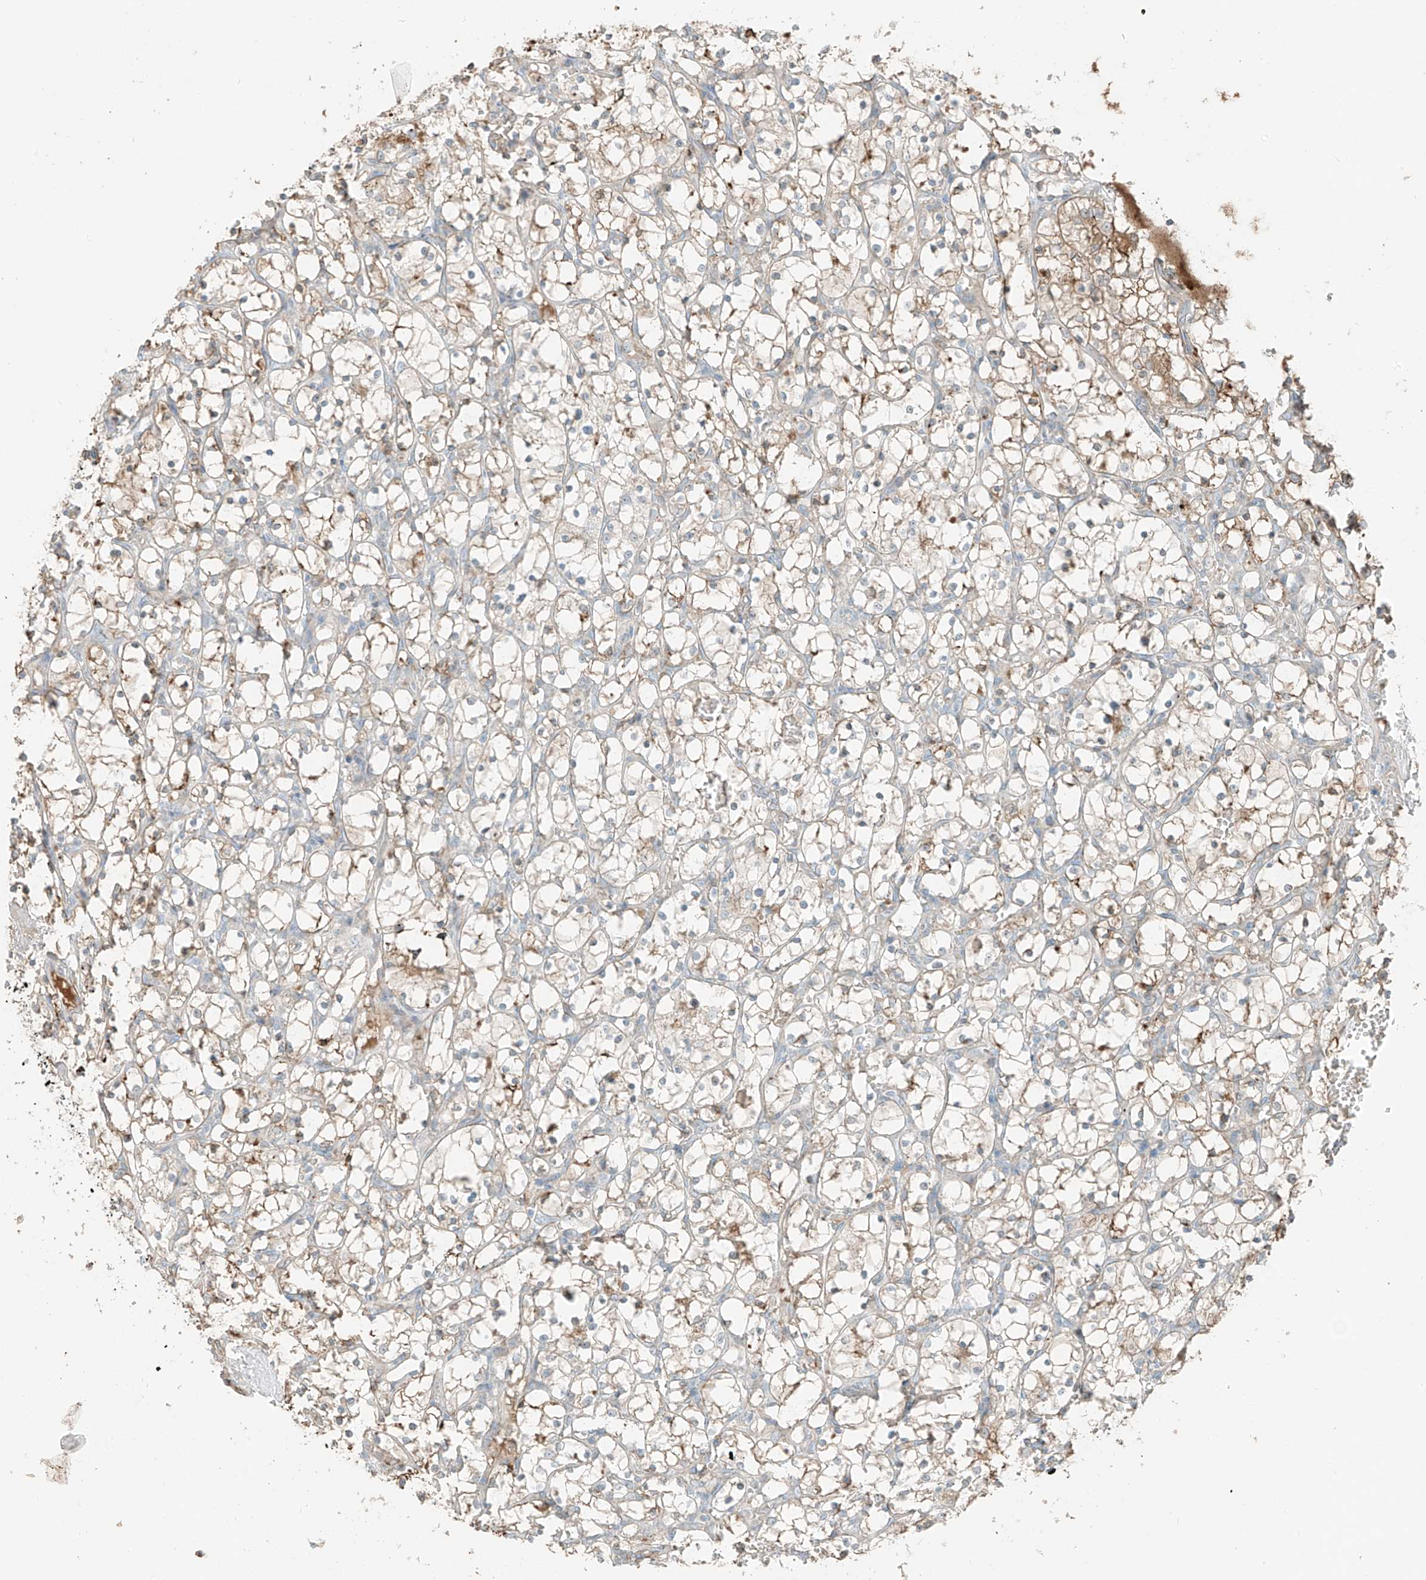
{"staining": {"intensity": "weak", "quantity": "<25%", "location": "cytoplasmic/membranous"}, "tissue": "renal cancer", "cell_type": "Tumor cells", "image_type": "cancer", "snomed": [{"axis": "morphology", "description": "Adenocarcinoma, NOS"}, {"axis": "topography", "description": "Kidney"}], "caption": "The histopathology image reveals no significant staining in tumor cells of renal cancer. (DAB IHC, high magnification).", "gene": "FSTL1", "patient": {"sex": "female", "age": 69}}